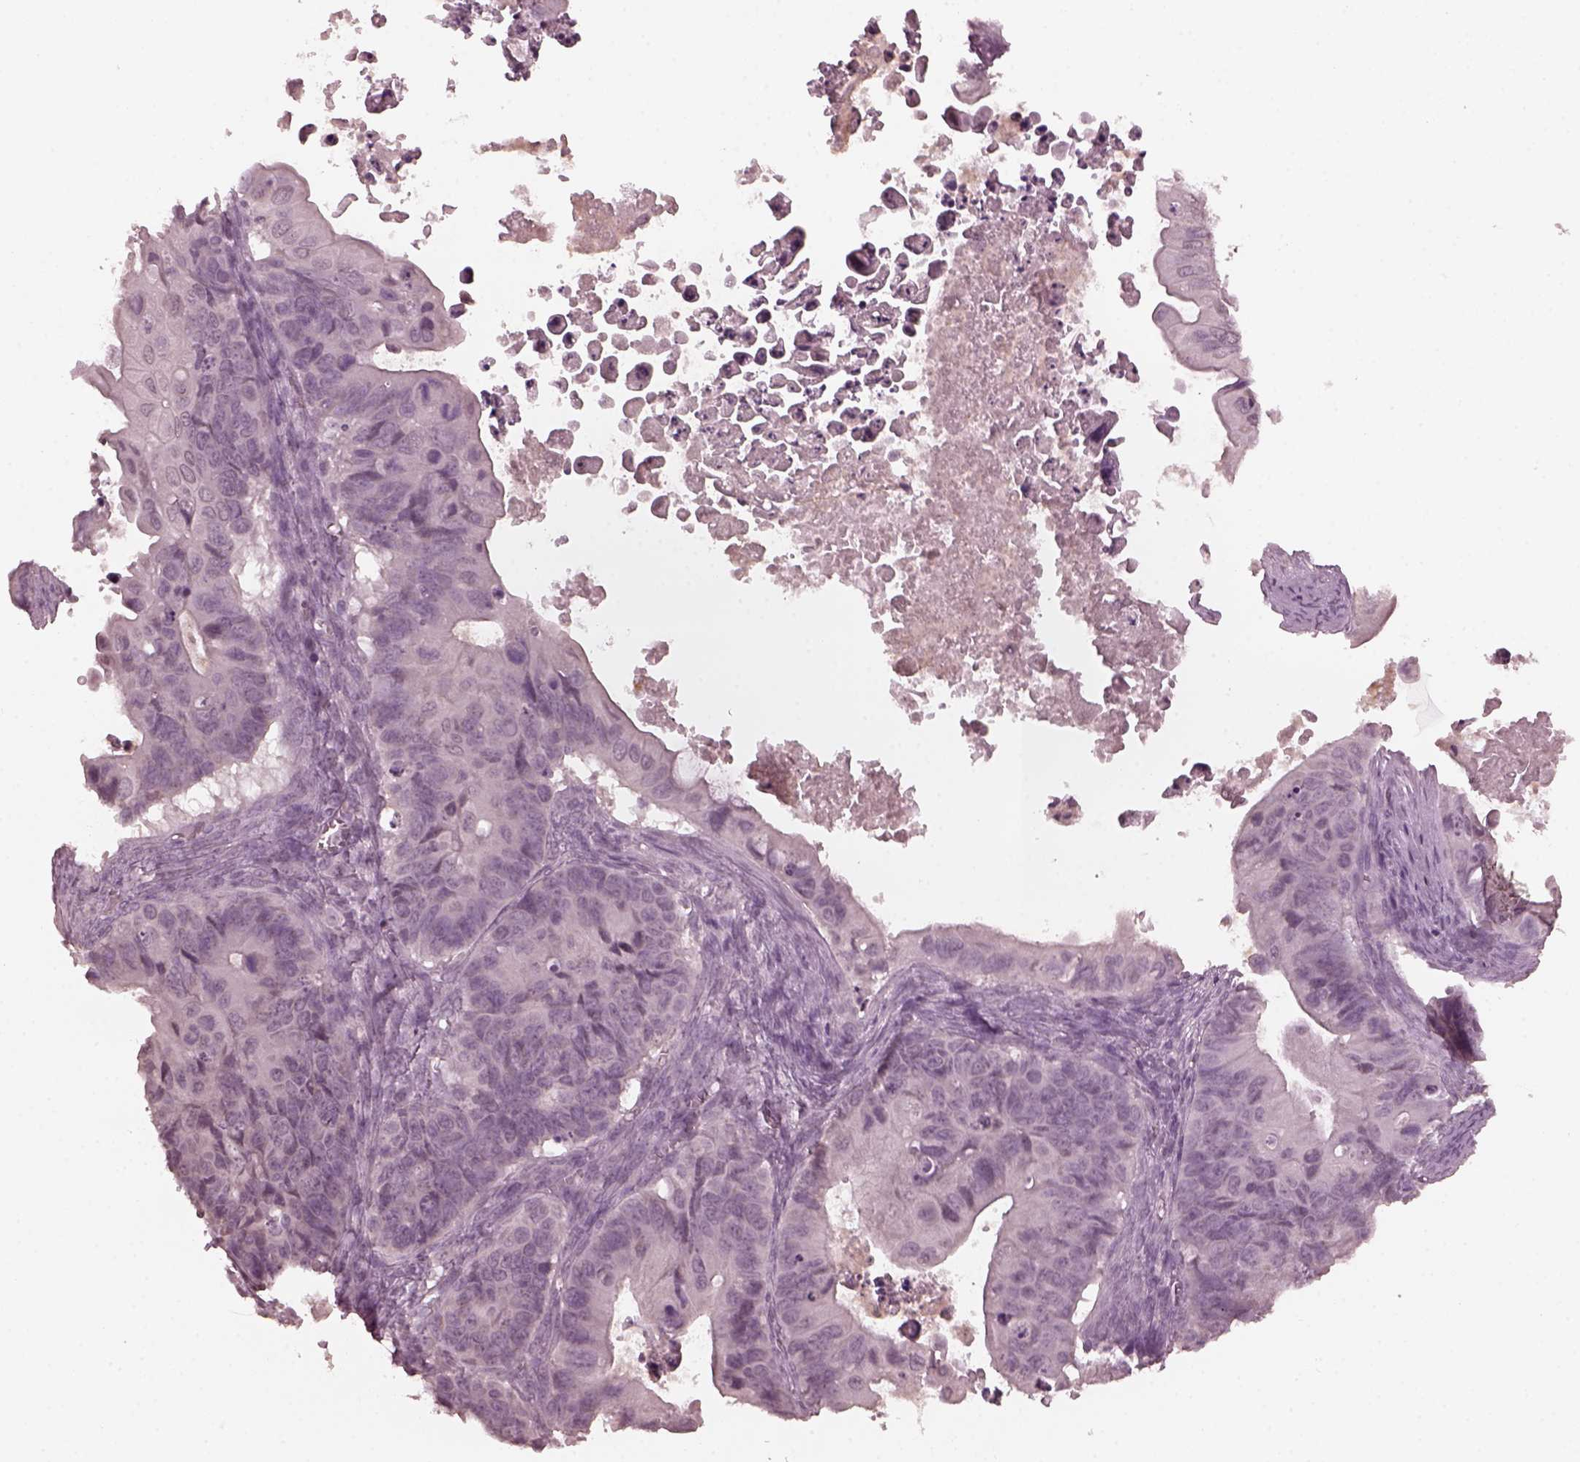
{"staining": {"intensity": "negative", "quantity": "none", "location": "none"}, "tissue": "ovarian cancer", "cell_type": "Tumor cells", "image_type": "cancer", "snomed": [{"axis": "morphology", "description": "Cystadenocarcinoma, mucinous, NOS"}, {"axis": "topography", "description": "Ovary"}], "caption": "Mucinous cystadenocarcinoma (ovarian) was stained to show a protein in brown. There is no significant positivity in tumor cells.", "gene": "KRT79", "patient": {"sex": "female", "age": 64}}